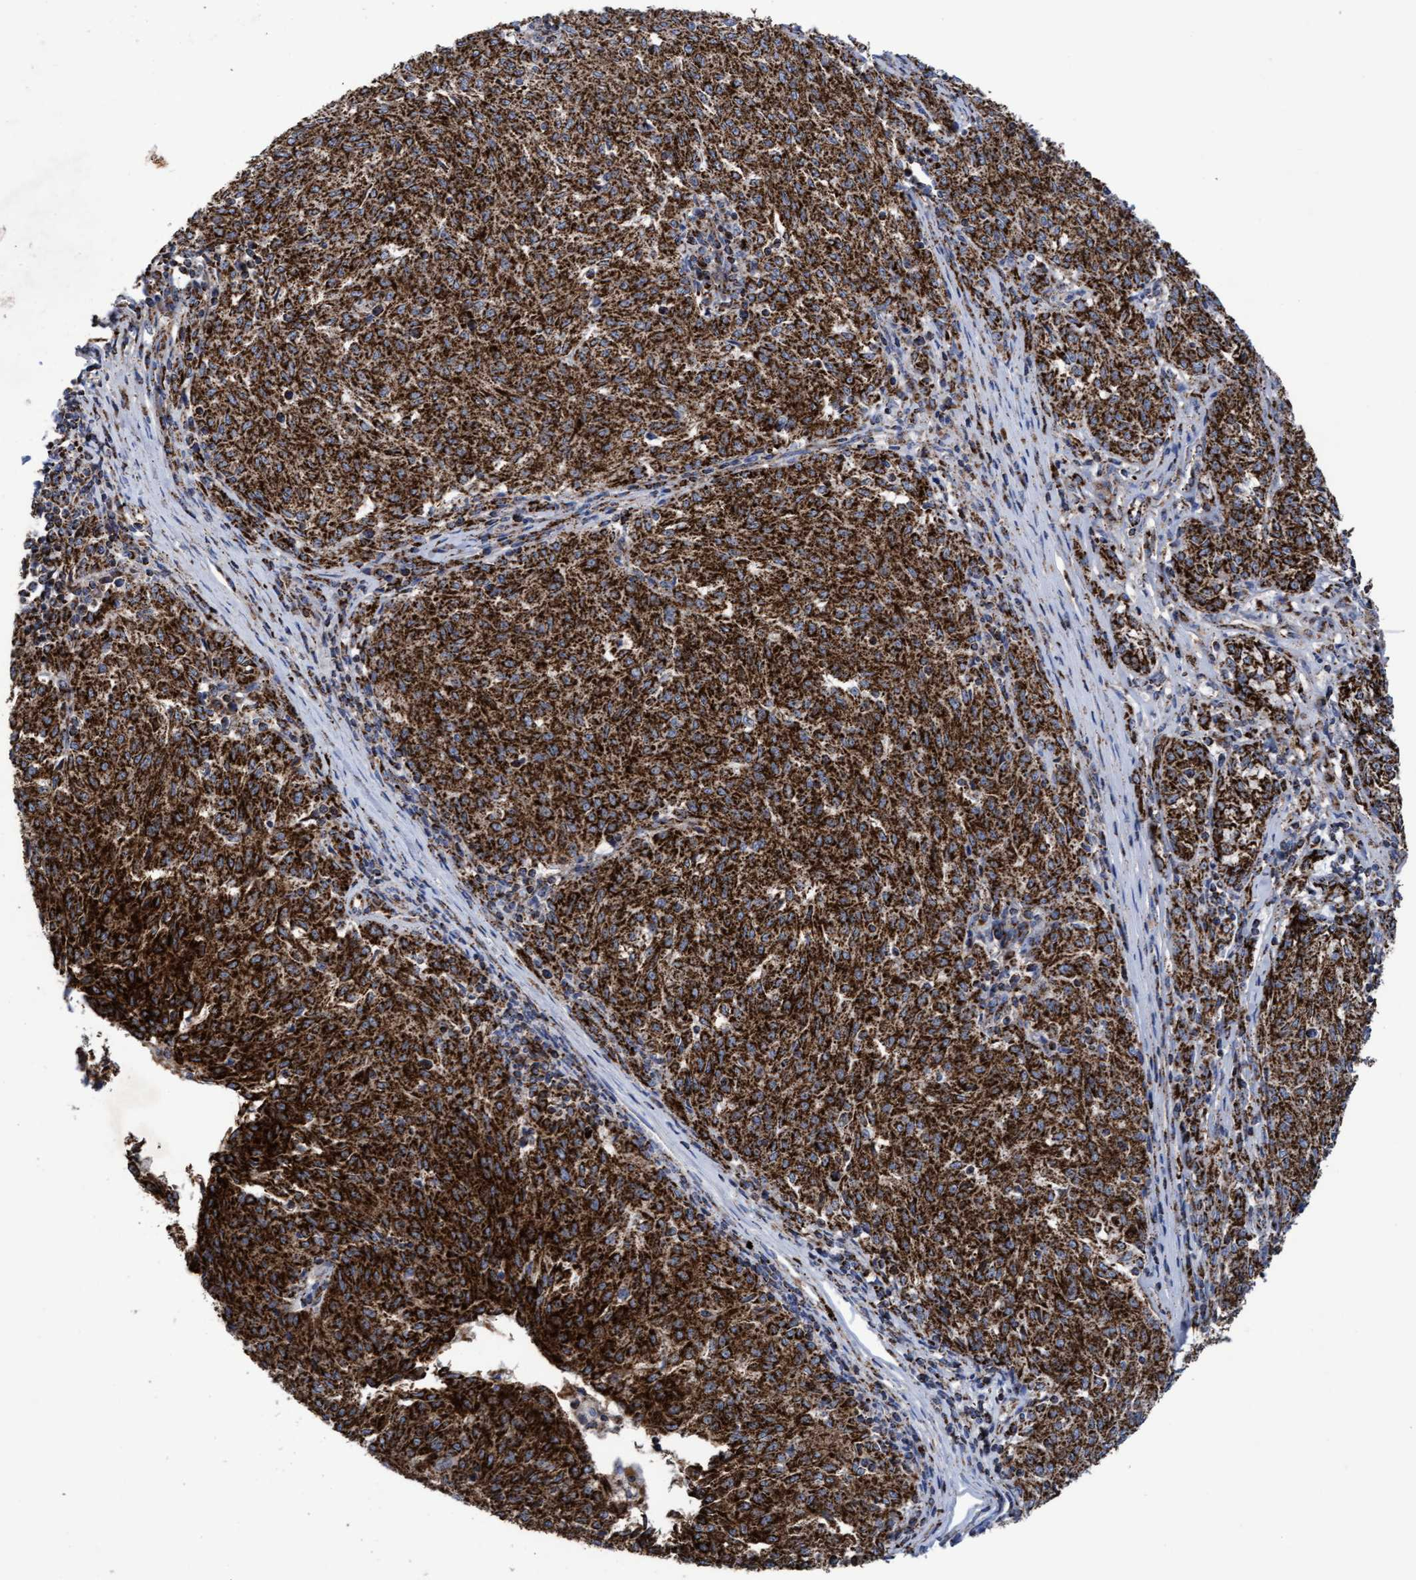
{"staining": {"intensity": "strong", "quantity": ">75%", "location": "cytoplasmic/membranous"}, "tissue": "melanoma", "cell_type": "Tumor cells", "image_type": "cancer", "snomed": [{"axis": "morphology", "description": "Malignant melanoma, NOS"}, {"axis": "topography", "description": "Skin"}], "caption": "This photomicrograph displays melanoma stained with immunohistochemistry (IHC) to label a protein in brown. The cytoplasmic/membranous of tumor cells show strong positivity for the protein. Nuclei are counter-stained blue.", "gene": "MRPL38", "patient": {"sex": "female", "age": 72}}